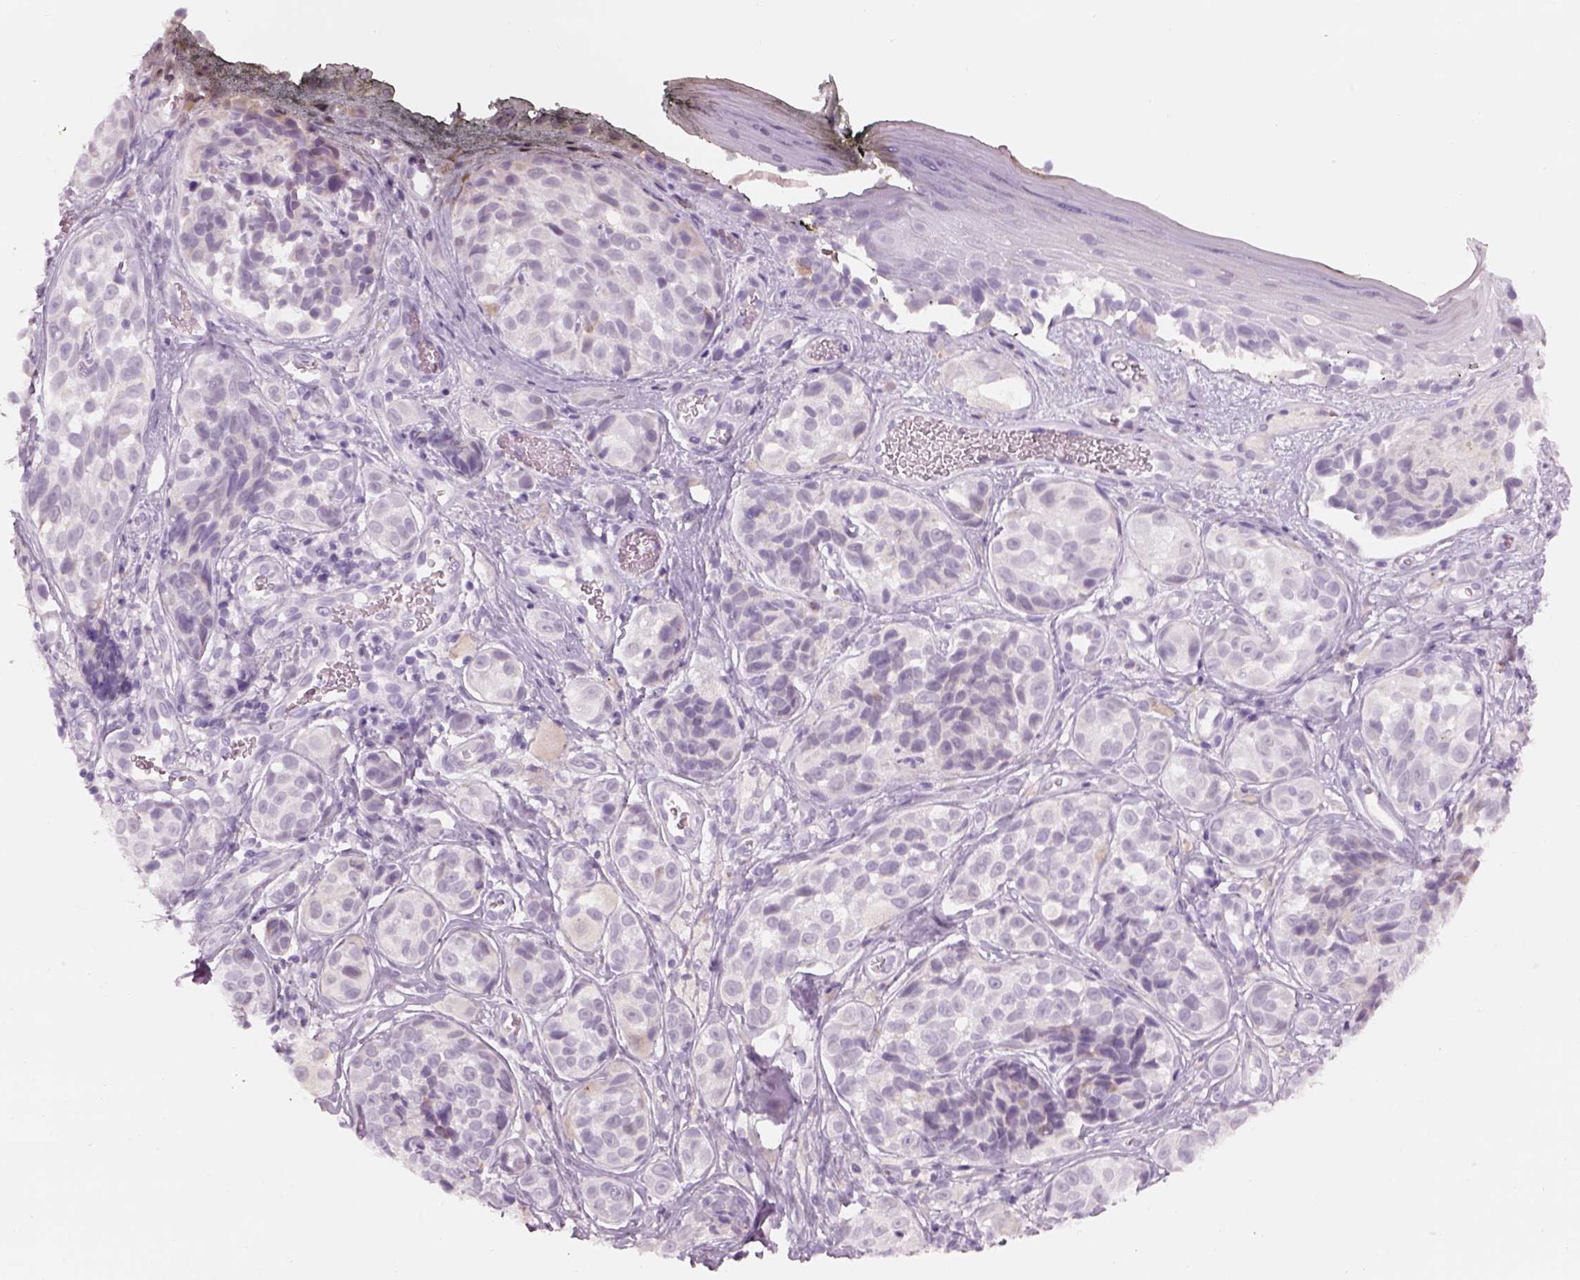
{"staining": {"intensity": "negative", "quantity": "none", "location": "none"}, "tissue": "melanoma", "cell_type": "Tumor cells", "image_type": "cancer", "snomed": [{"axis": "morphology", "description": "Malignant melanoma, NOS"}, {"axis": "topography", "description": "Skin"}], "caption": "Immunohistochemistry (IHC) micrograph of neoplastic tissue: melanoma stained with DAB (3,3'-diaminobenzidine) reveals no significant protein staining in tumor cells.", "gene": "GAS2L2", "patient": {"sex": "male", "age": 48}}